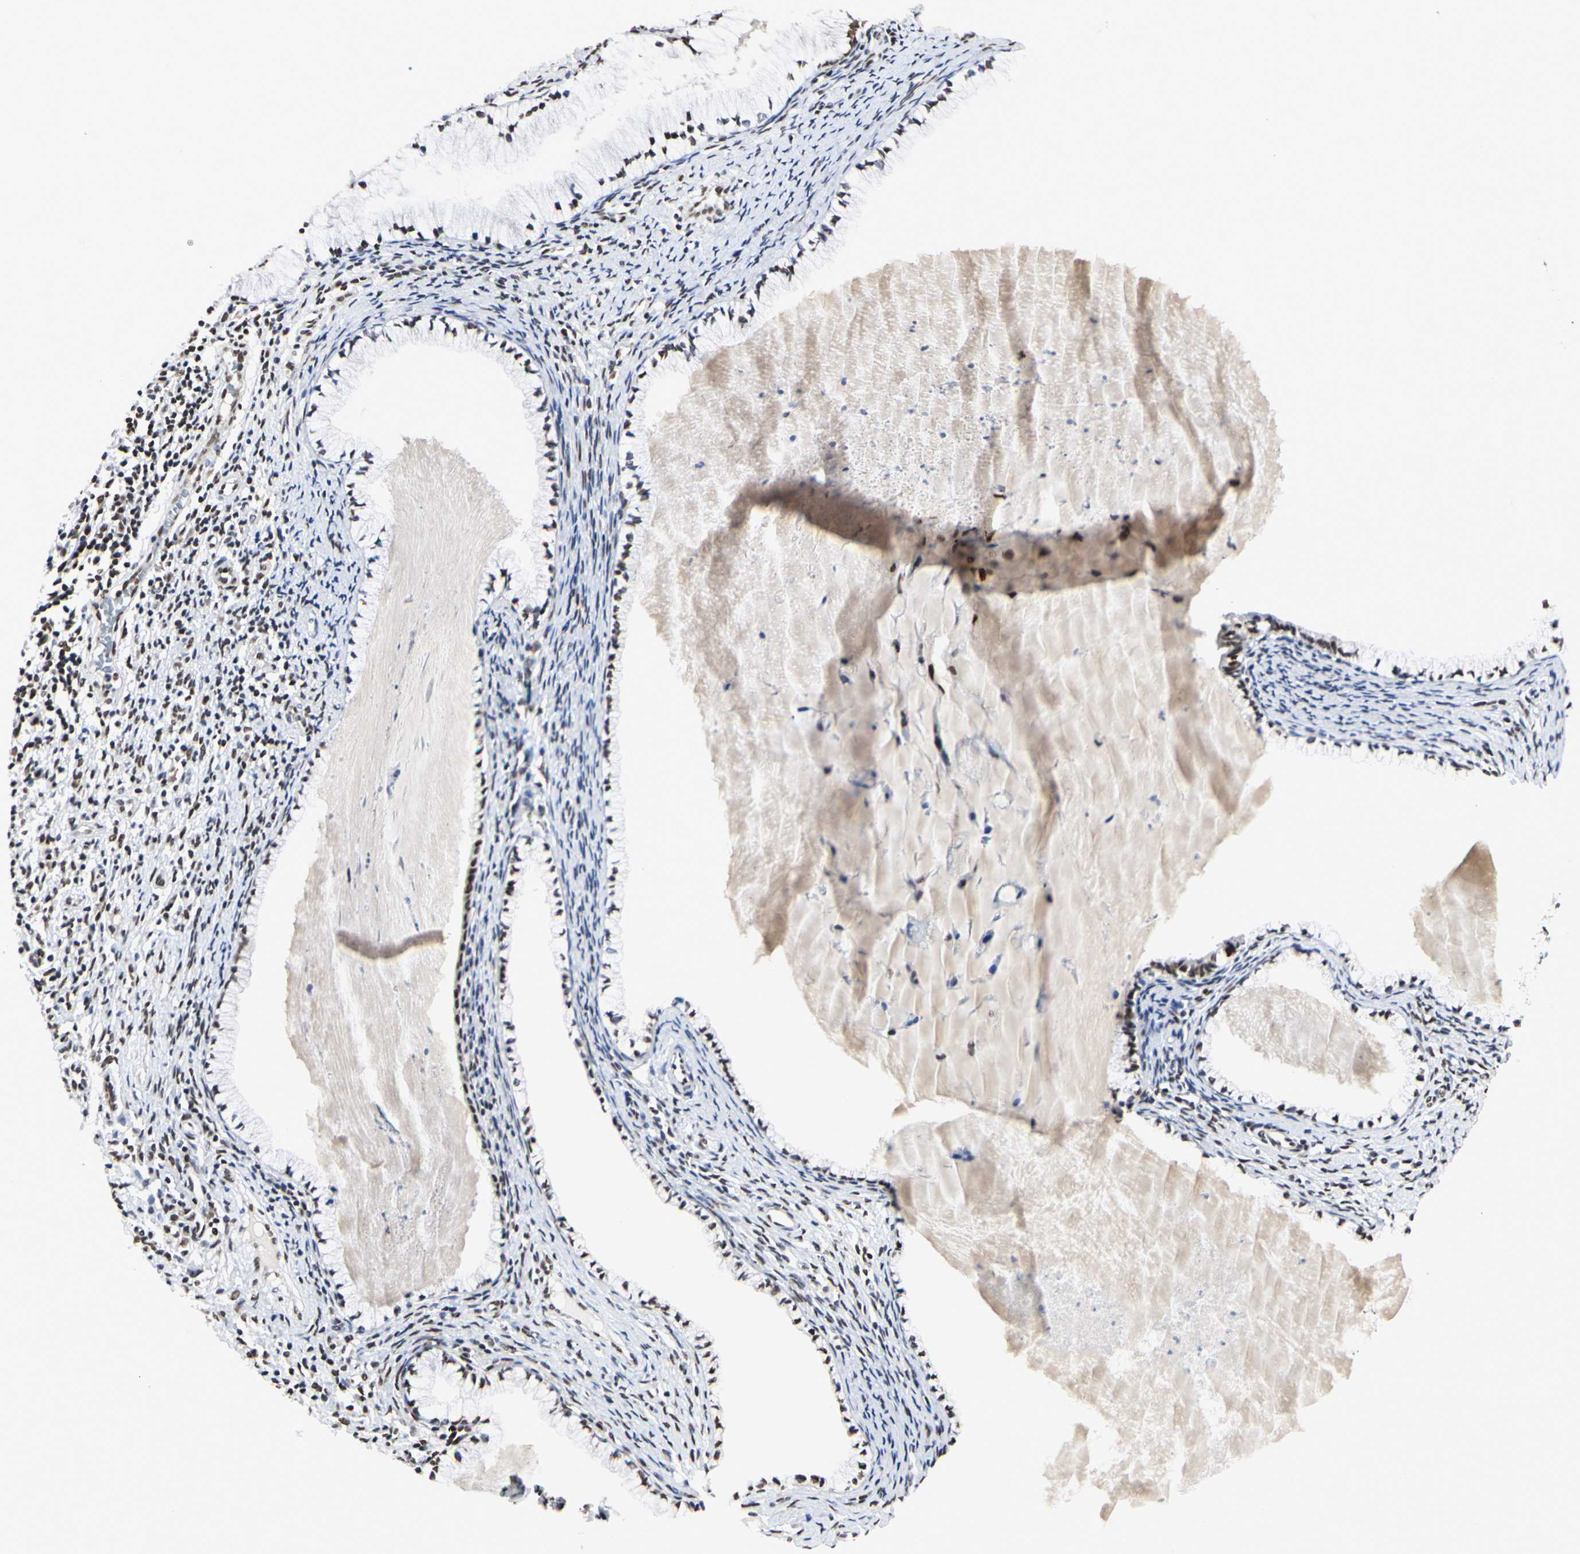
{"staining": {"intensity": "strong", "quantity": ">75%", "location": "nuclear"}, "tissue": "cervix", "cell_type": "Glandular cells", "image_type": "normal", "snomed": [{"axis": "morphology", "description": "Normal tissue, NOS"}, {"axis": "topography", "description": "Cervix"}], "caption": "Protein staining by immunohistochemistry (IHC) demonstrates strong nuclear positivity in about >75% of glandular cells in benign cervix. The staining was performed using DAB (3,3'-diaminobenzidine) to visualize the protein expression in brown, while the nuclei were stained in blue with hematoxylin (Magnification: 20x).", "gene": "PRMT3", "patient": {"sex": "female", "age": 70}}